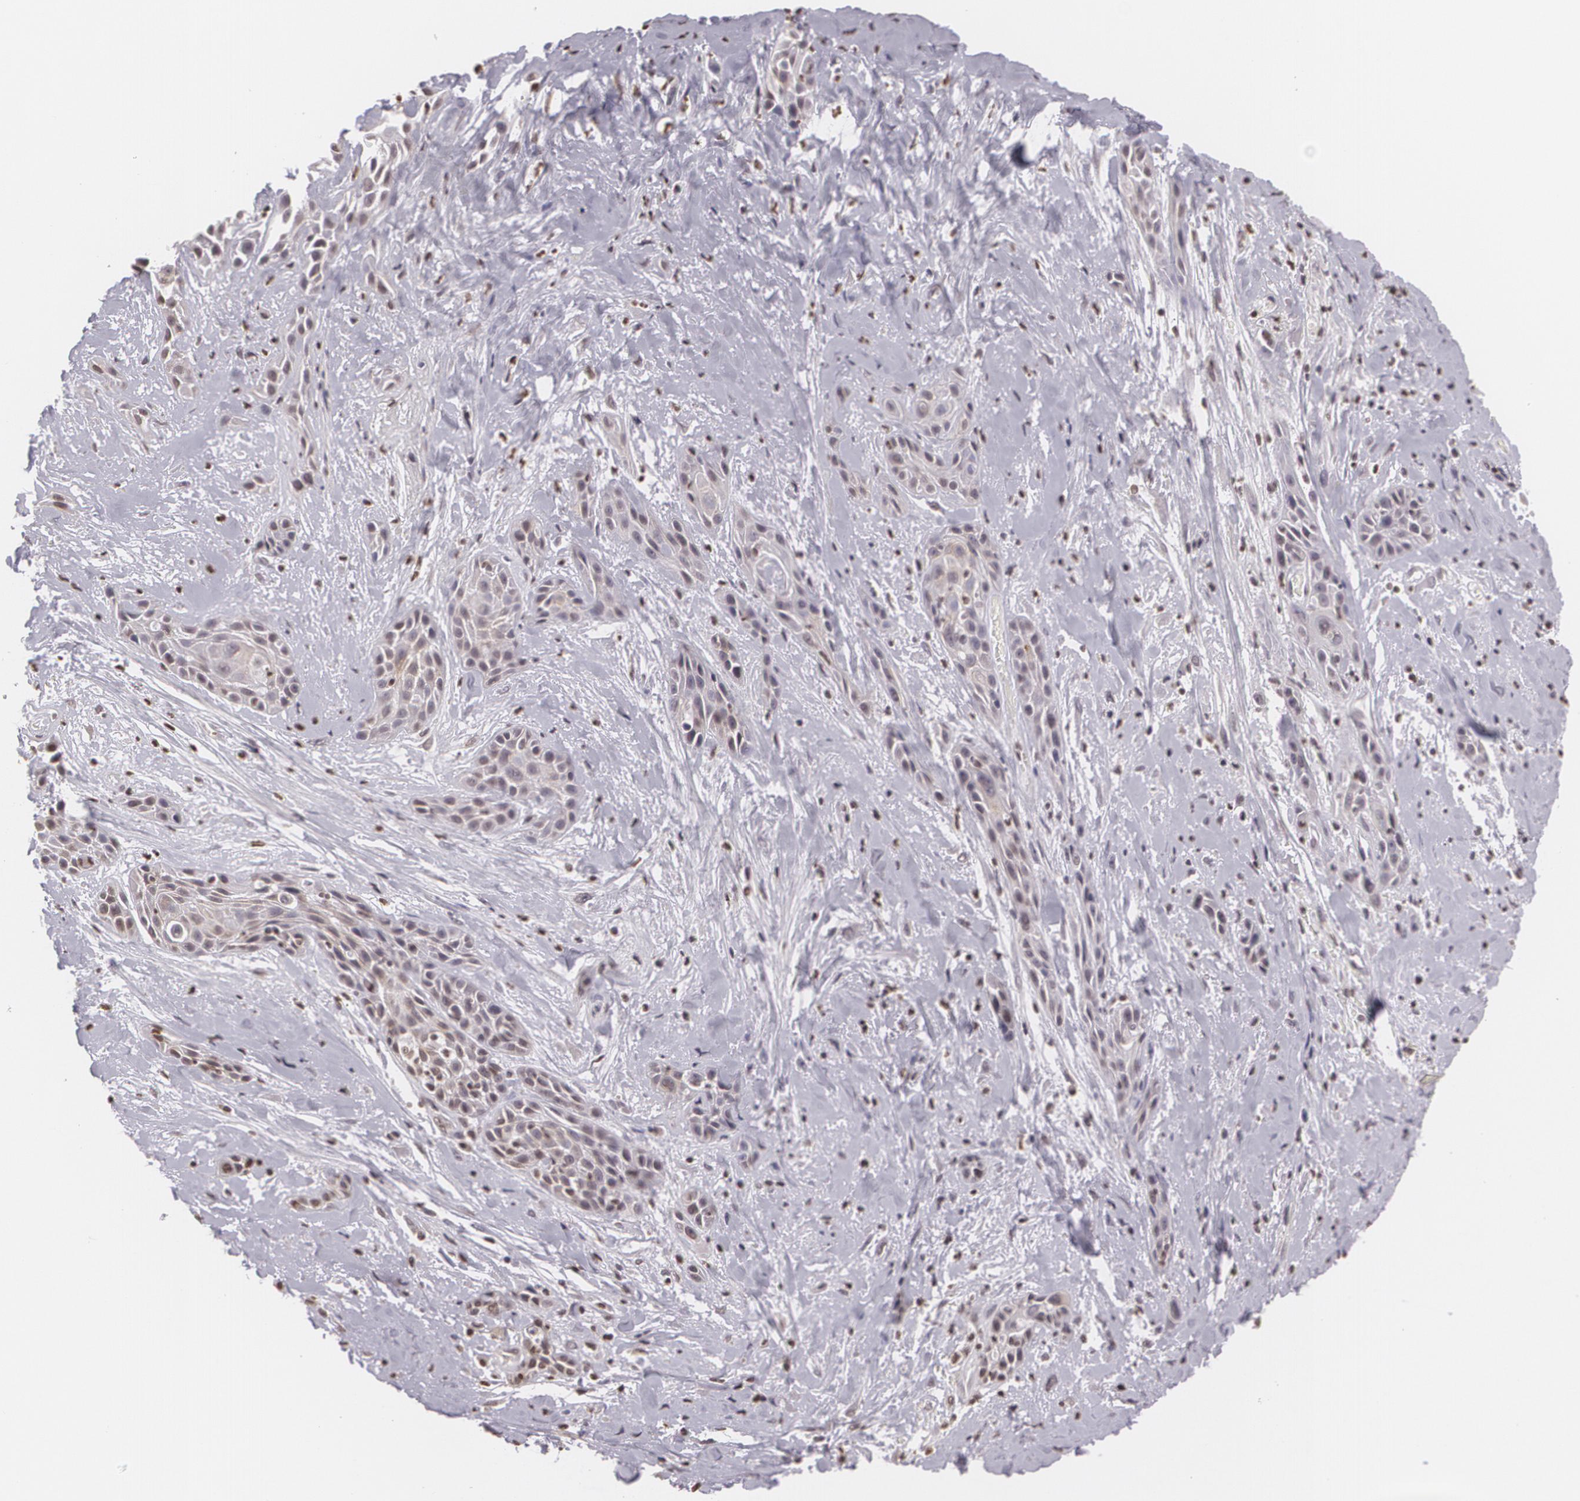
{"staining": {"intensity": "weak", "quantity": ">75%", "location": "cytoplasmic/membranous"}, "tissue": "skin cancer", "cell_type": "Tumor cells", "image_type": "cancer", "snomed": [{"axis": "morphology", "description": "Squamous cell carcinoma, NOS"}, {"axis": "topography", "description": "Skin"}, {"axis": "topography", "description": "Anal"}], "caption": "Squamous cell carcinoma (skin) was stained to show a protein in brown. There is low levels of weak cytoplasmic/membranous staining in about >75% of tumor cells.", "gene": "MUC1", "patient": {"sex": "male", "age": 64}}